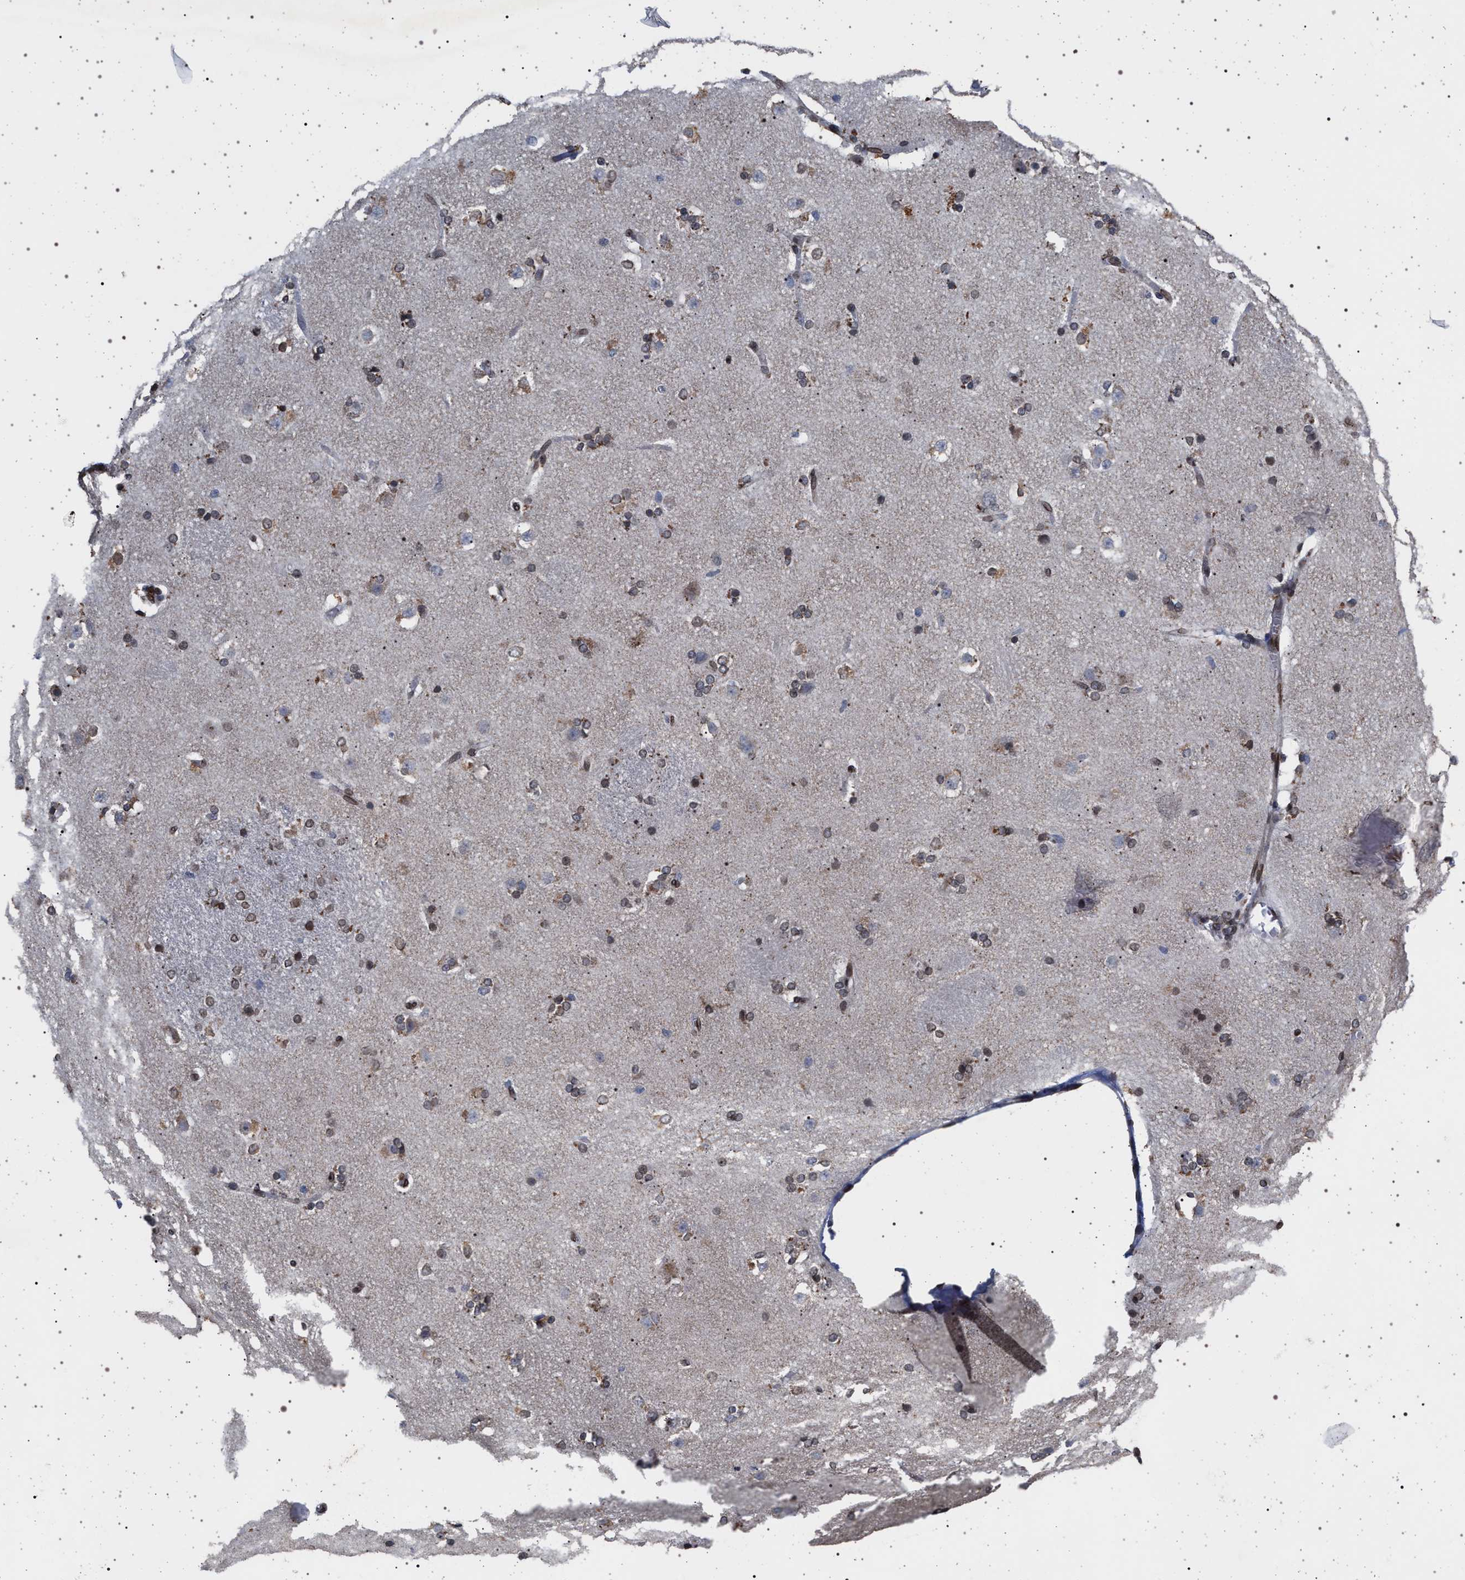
{"staining": {"intensity": "moderate", "quantity": "25%-75%", "location": "cytoplasmic/membranous,nuclear"}, "tissue": "caudate", "cell_type": "Glial cells", "image_type": "normal", "snomed": [{"axis": "morphology", "description": "Normal tissue, NOS"}, {"axis": "topography", "description": "Lateral ventricle wall"}], "caption": "Immunohistochemical staining of normal caudate demonstrates medium levels of moderate cytoplasmic/membranous,nuclear positivity in about 25%-75% of glial cells. The protein is shown in brown color, while the nuclei are stained blue.", "gene": "ING2", "patient": {"sex": "female", "age": 19}}